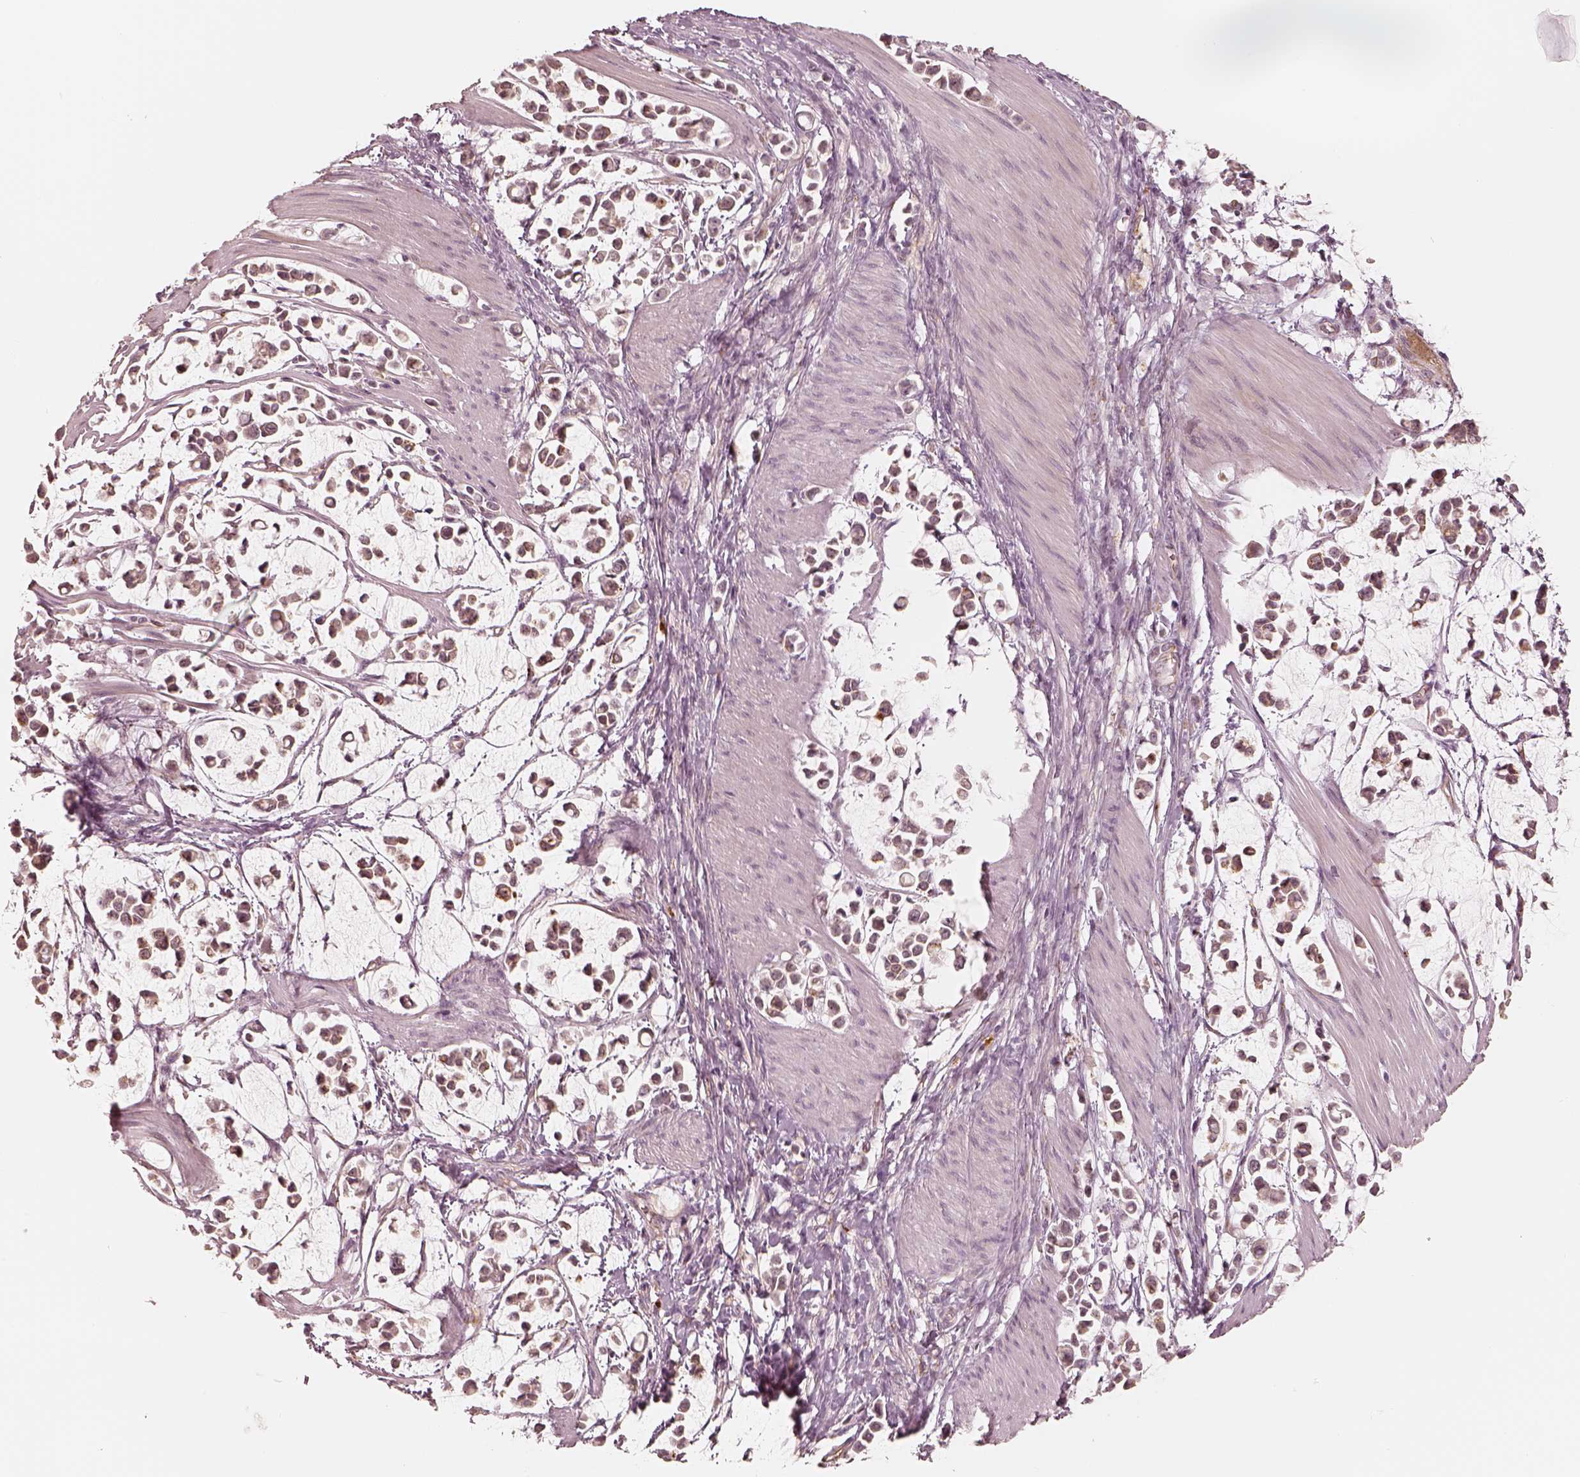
{"staining": {"intensity": "moderate", "quantity": "<25%", "location": "cytoplasmic/membranous"}, "tissue": "stomach cancer", "cell_type": "Tumor cells", "image_type": "cancer", "snomed": [{"axis": "morphology", "description": "Adenocarcinoma, NOS"}, {"axis": "topography", "description": "Stomach"}], "caption": "The immunohistochemical stain highlights moderate cytoplasmic/membranous expression in tumor cells of adenocarcinoma (stomach) tissue.", "gene": "GORASP2", "patient": {"sex": "male", "age": 82}}